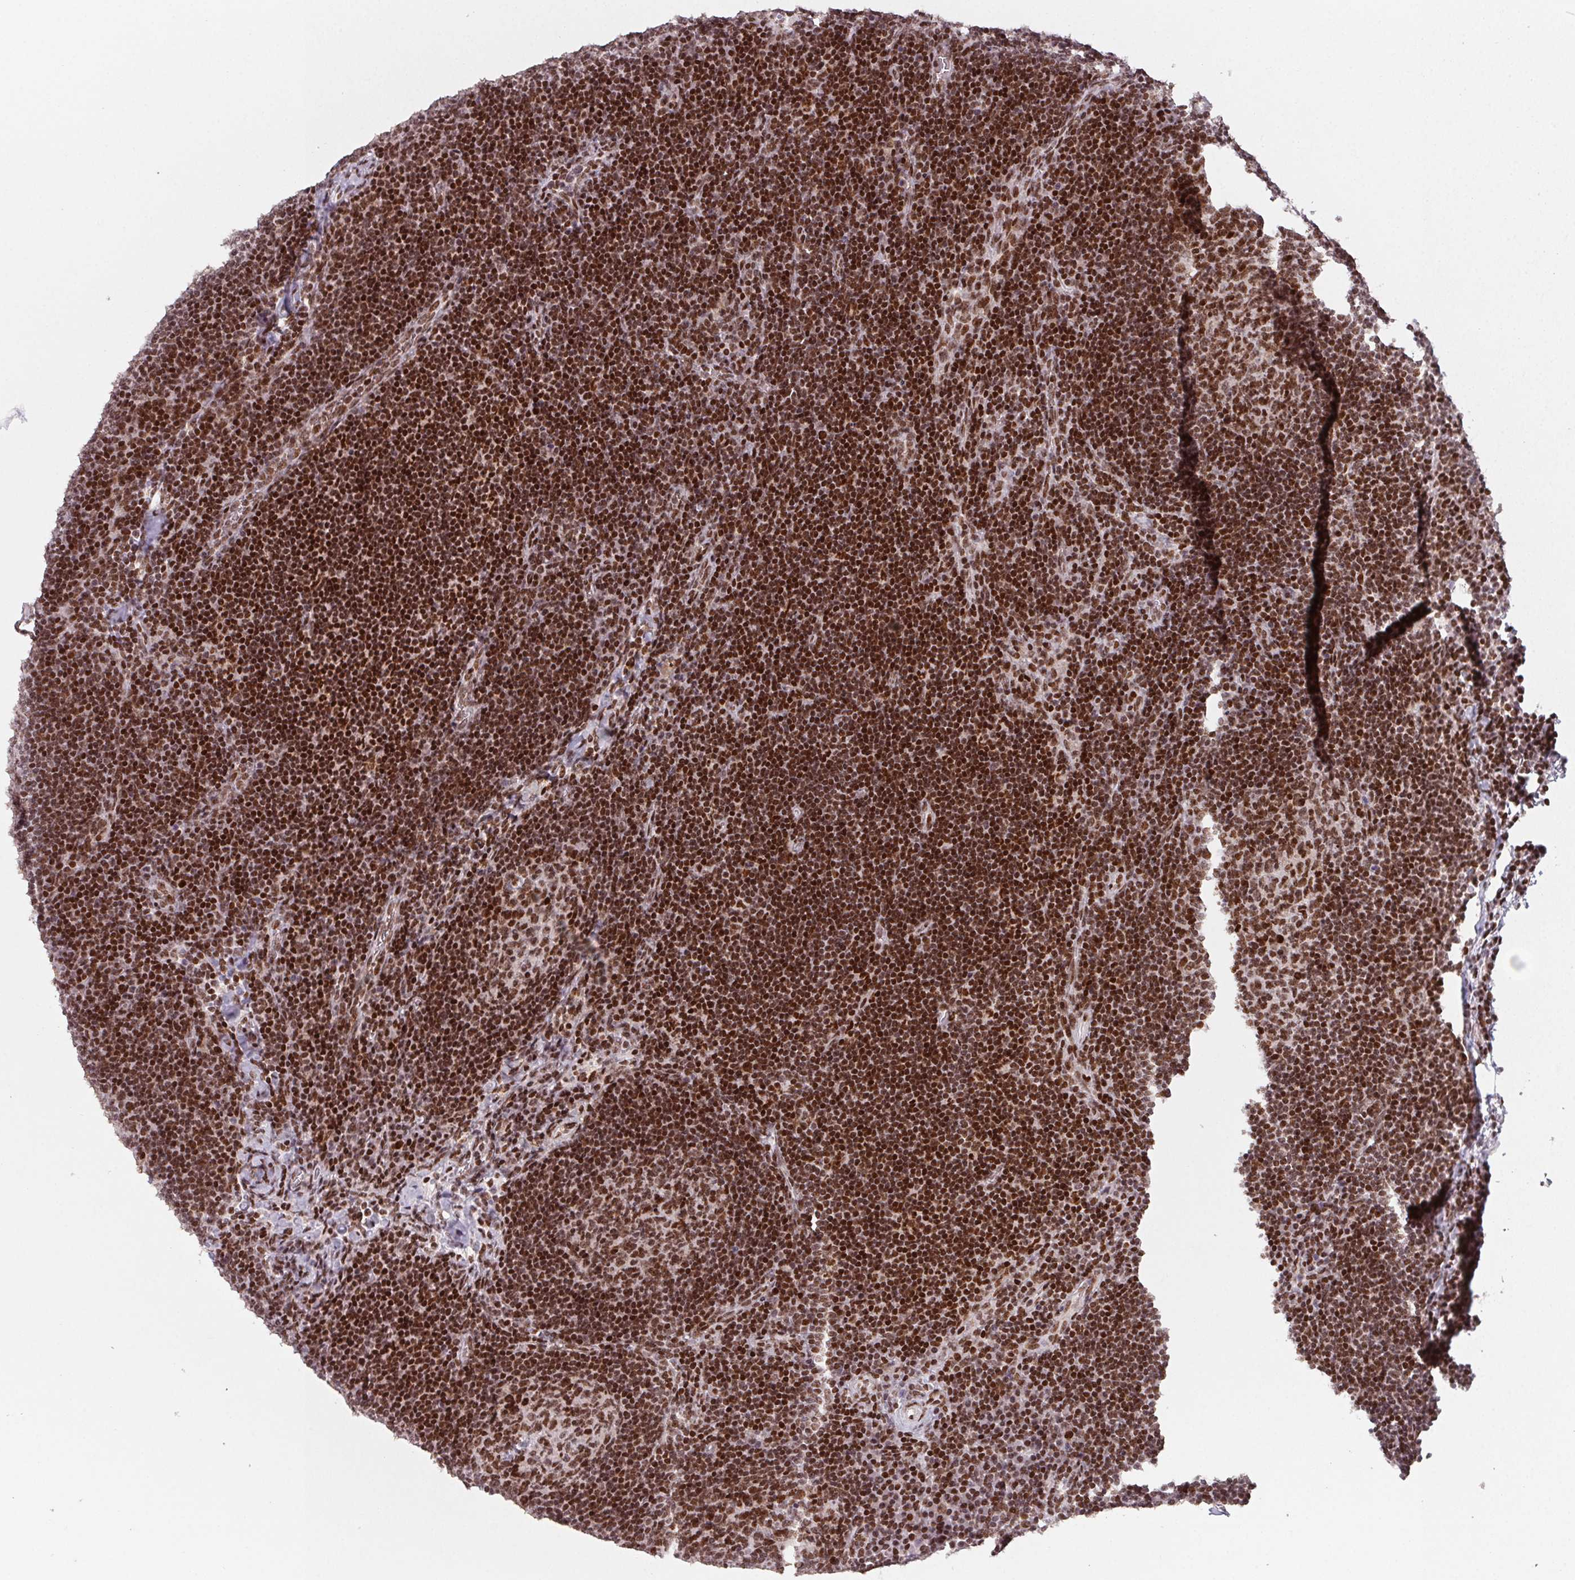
{"staining": {"intensity": "moderate", "quantity": "25%-75%", "location": "nuclear"}, "tissue": "lymph node", "cell_type": "Germinal center cells", "image_type": "normal", "snomed": [{"axis": "morphology", "description": "Normal tissue, NOS"}, {"axis": "topography", "description": "Lymph node"}], "caption": "High-power microscopy captured an immunohistochemistry micrograph of benign lymph node, revealing moderate nuclear staining in about 25%-75% of germinal center cells. (Stains: DAB (3,3'-diaminobenzidine) in brown, nuclei in blue, Microscopy: brightfield microscopy at high magnification).", "gene": "KMT2A", "patient": {"sex": "male", "age": 67}}